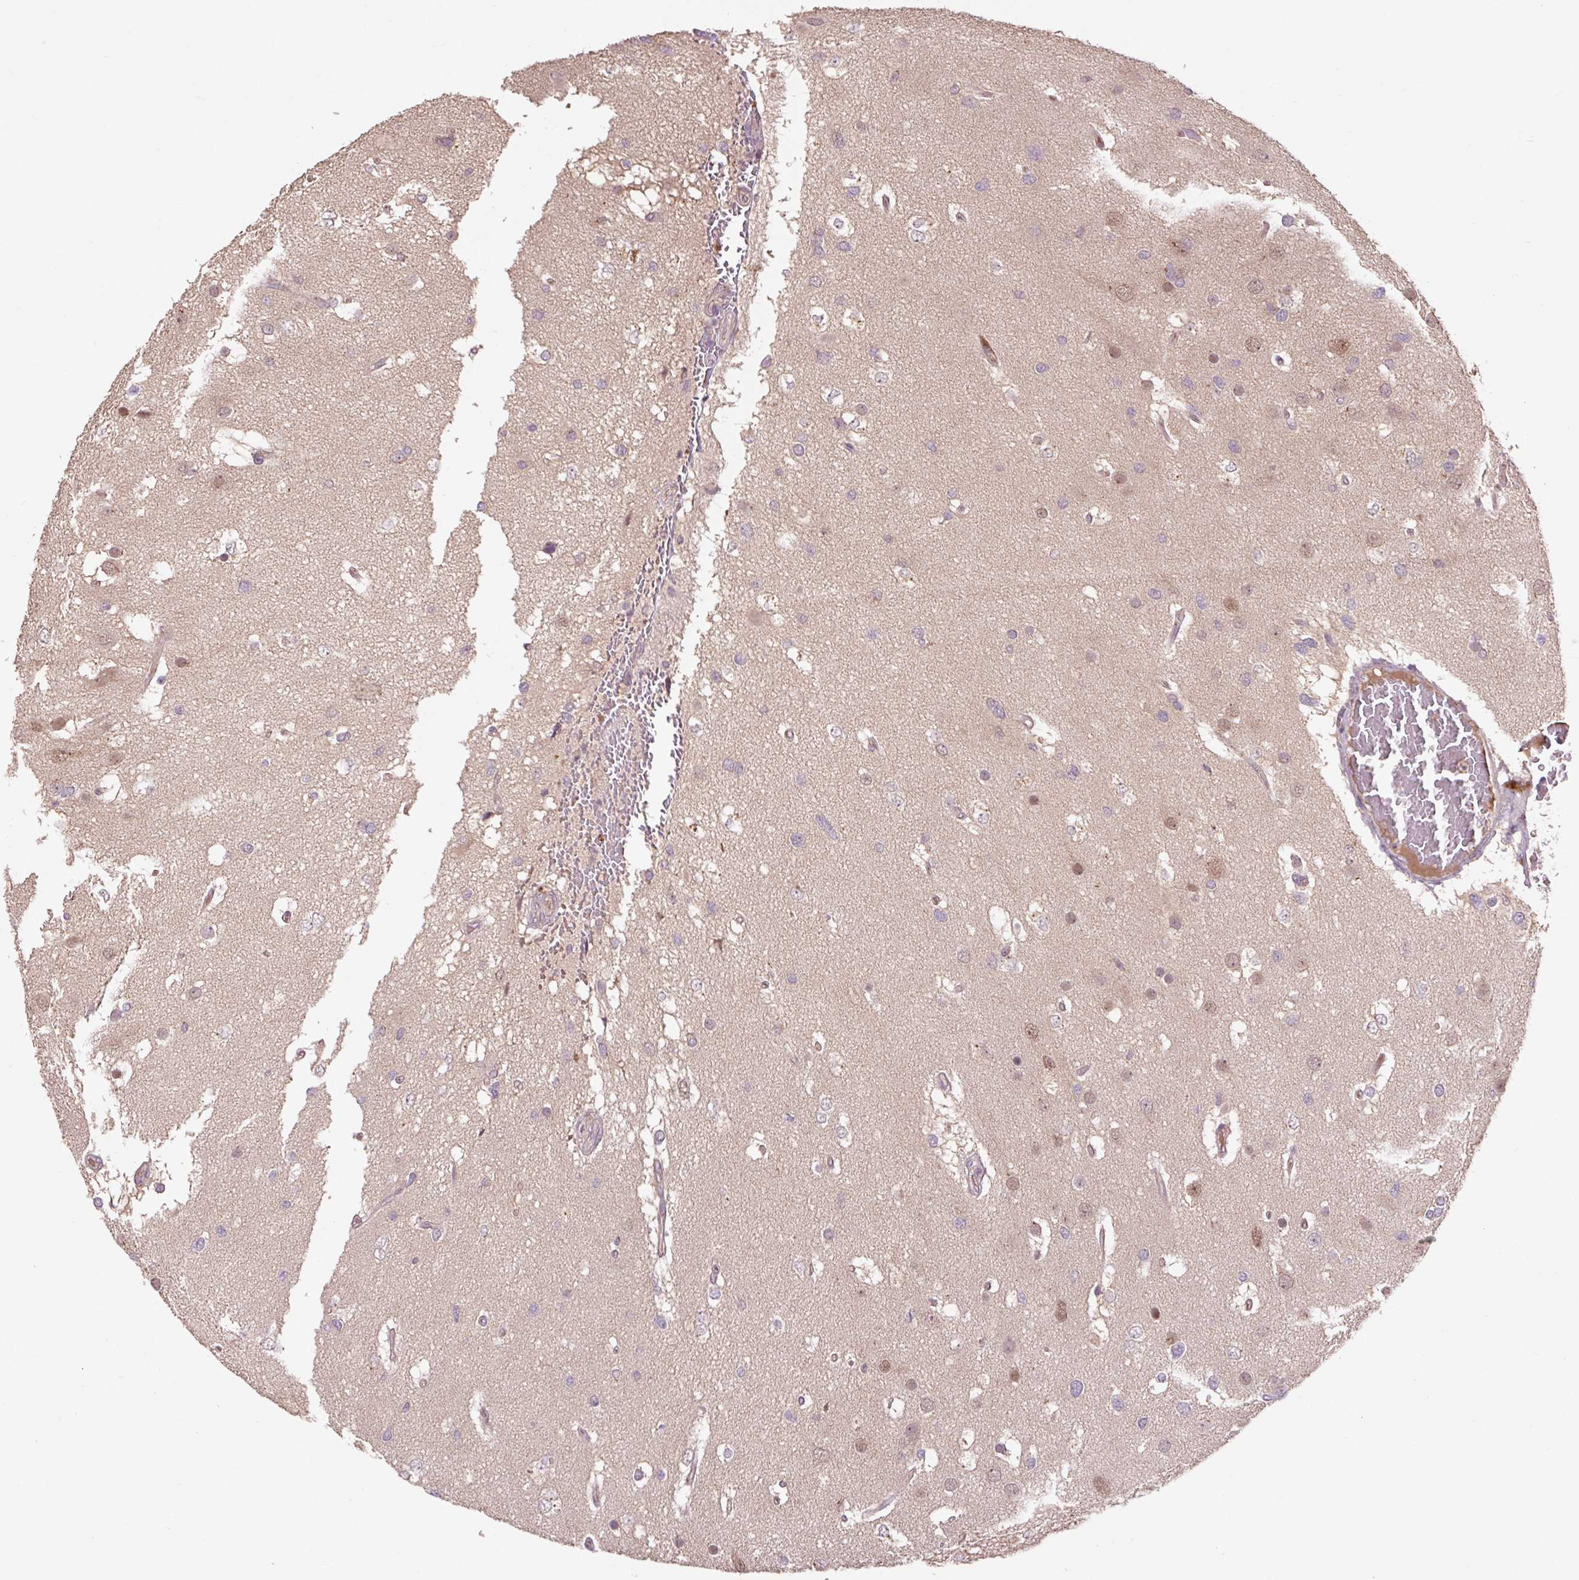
{"staining": {"intensity": "weak", "quantity": "<25%", "location": "cytoplasmic/membranous,nuclear"}, "tissue": "glioma", "cell_type": "Tumor cells", "image_type": "cancer", "snomed": [{"axis": "morphology", "description": "Glioma, malignant, High grade"}, {"axis": "topography", "description": "Brain"}], "caption": "Image shows no protein positivity in tumor cells of glioma tissue.", "gene": "MMS19", "patient": {"sex": "male", "age": 53}}